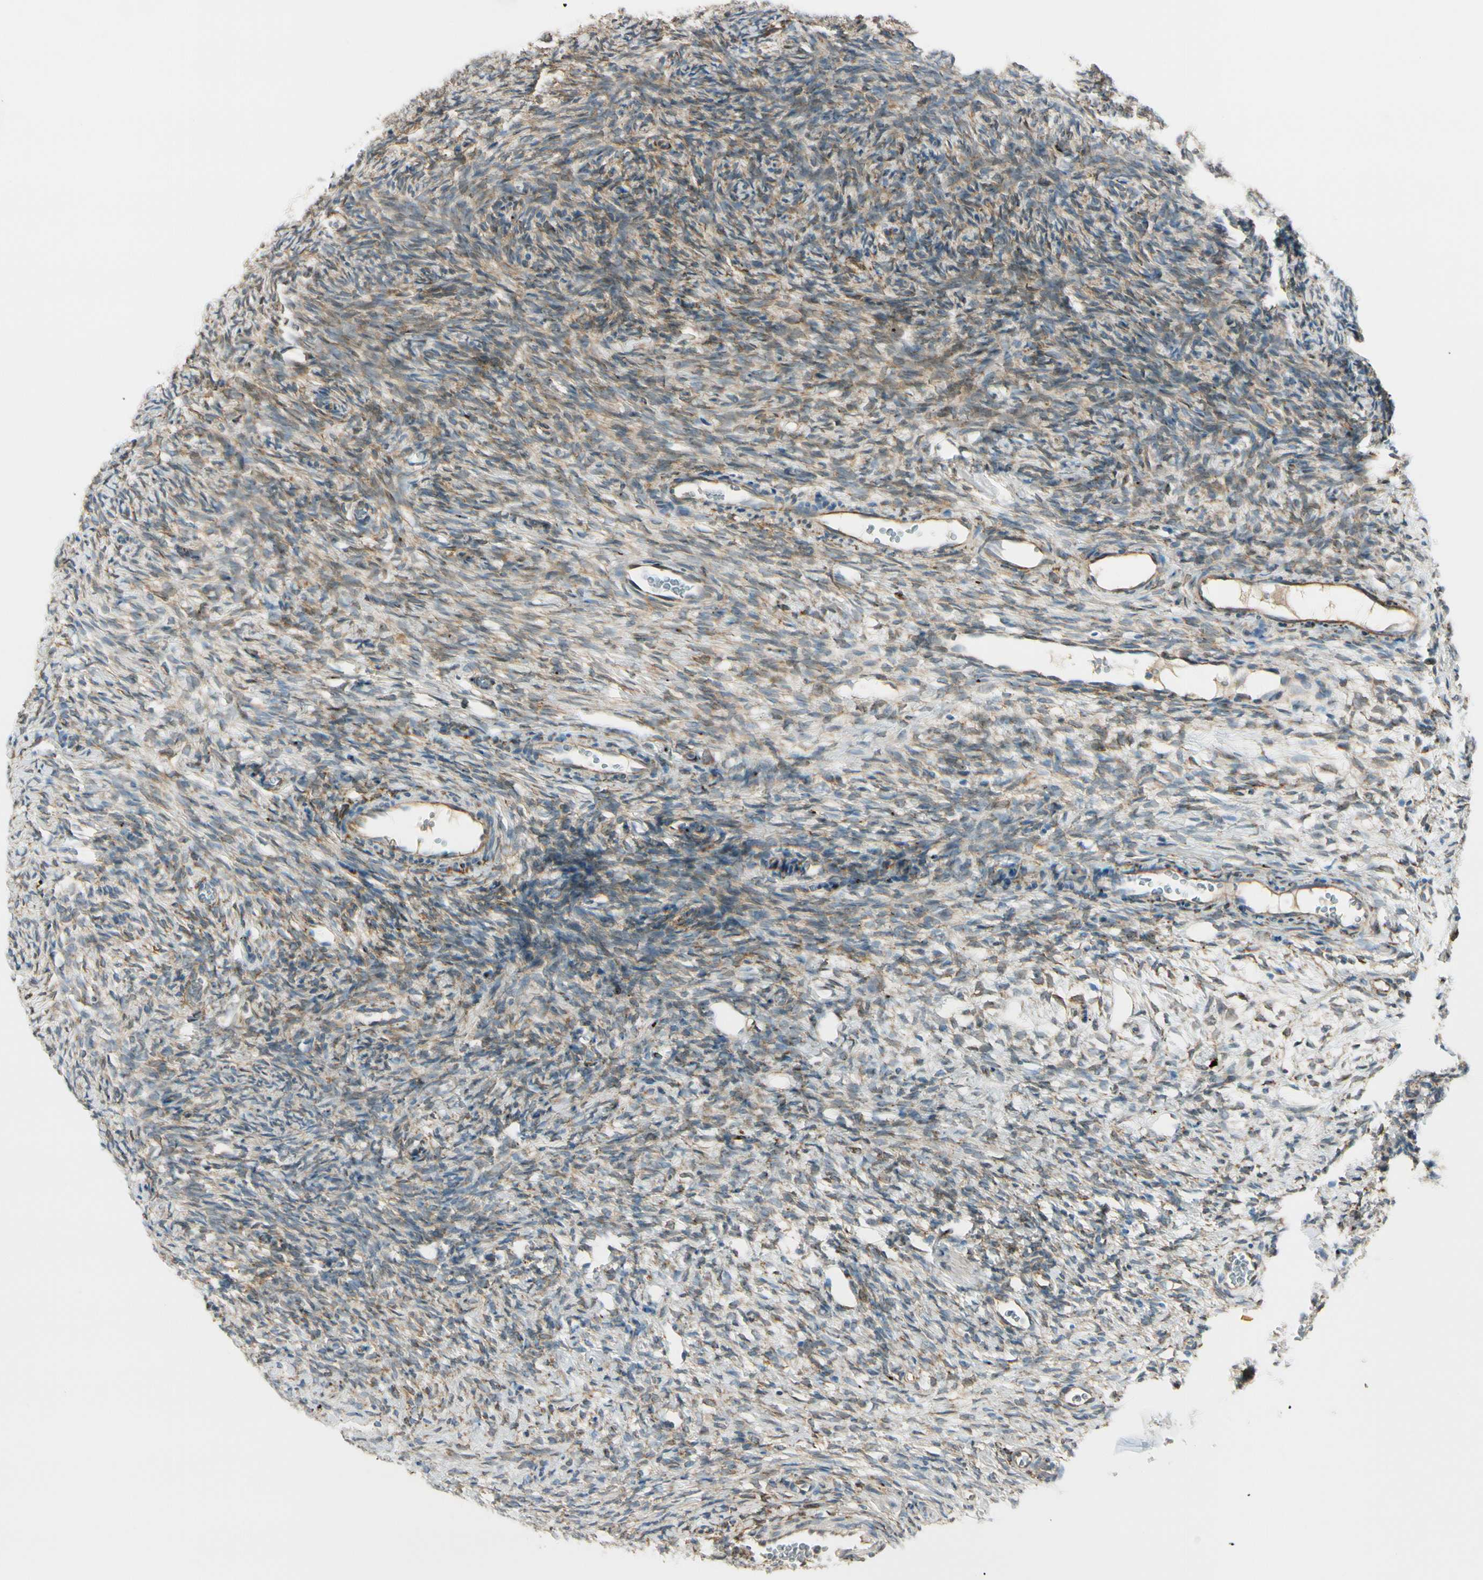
{"staining": {"intensity": "moderate", "quantity": ">75%", "location": "cytoplasmic/membranous"}, "tissue": "ovary", "cell_type": "Follicle cells", "image_type": "normal", "snomed": [{"axis": "morphology", "description": "Normal tissue, NOS"}, {"axis": "topography", "description": "Ovary"}], "caption": "Protein analysis of benign ovary displays moderate cytoplasmic/membranous positivity in approximately >75% of follicle cells.", "gene": "FKBP7", "patient": {"sex": "female", "age": 35}}